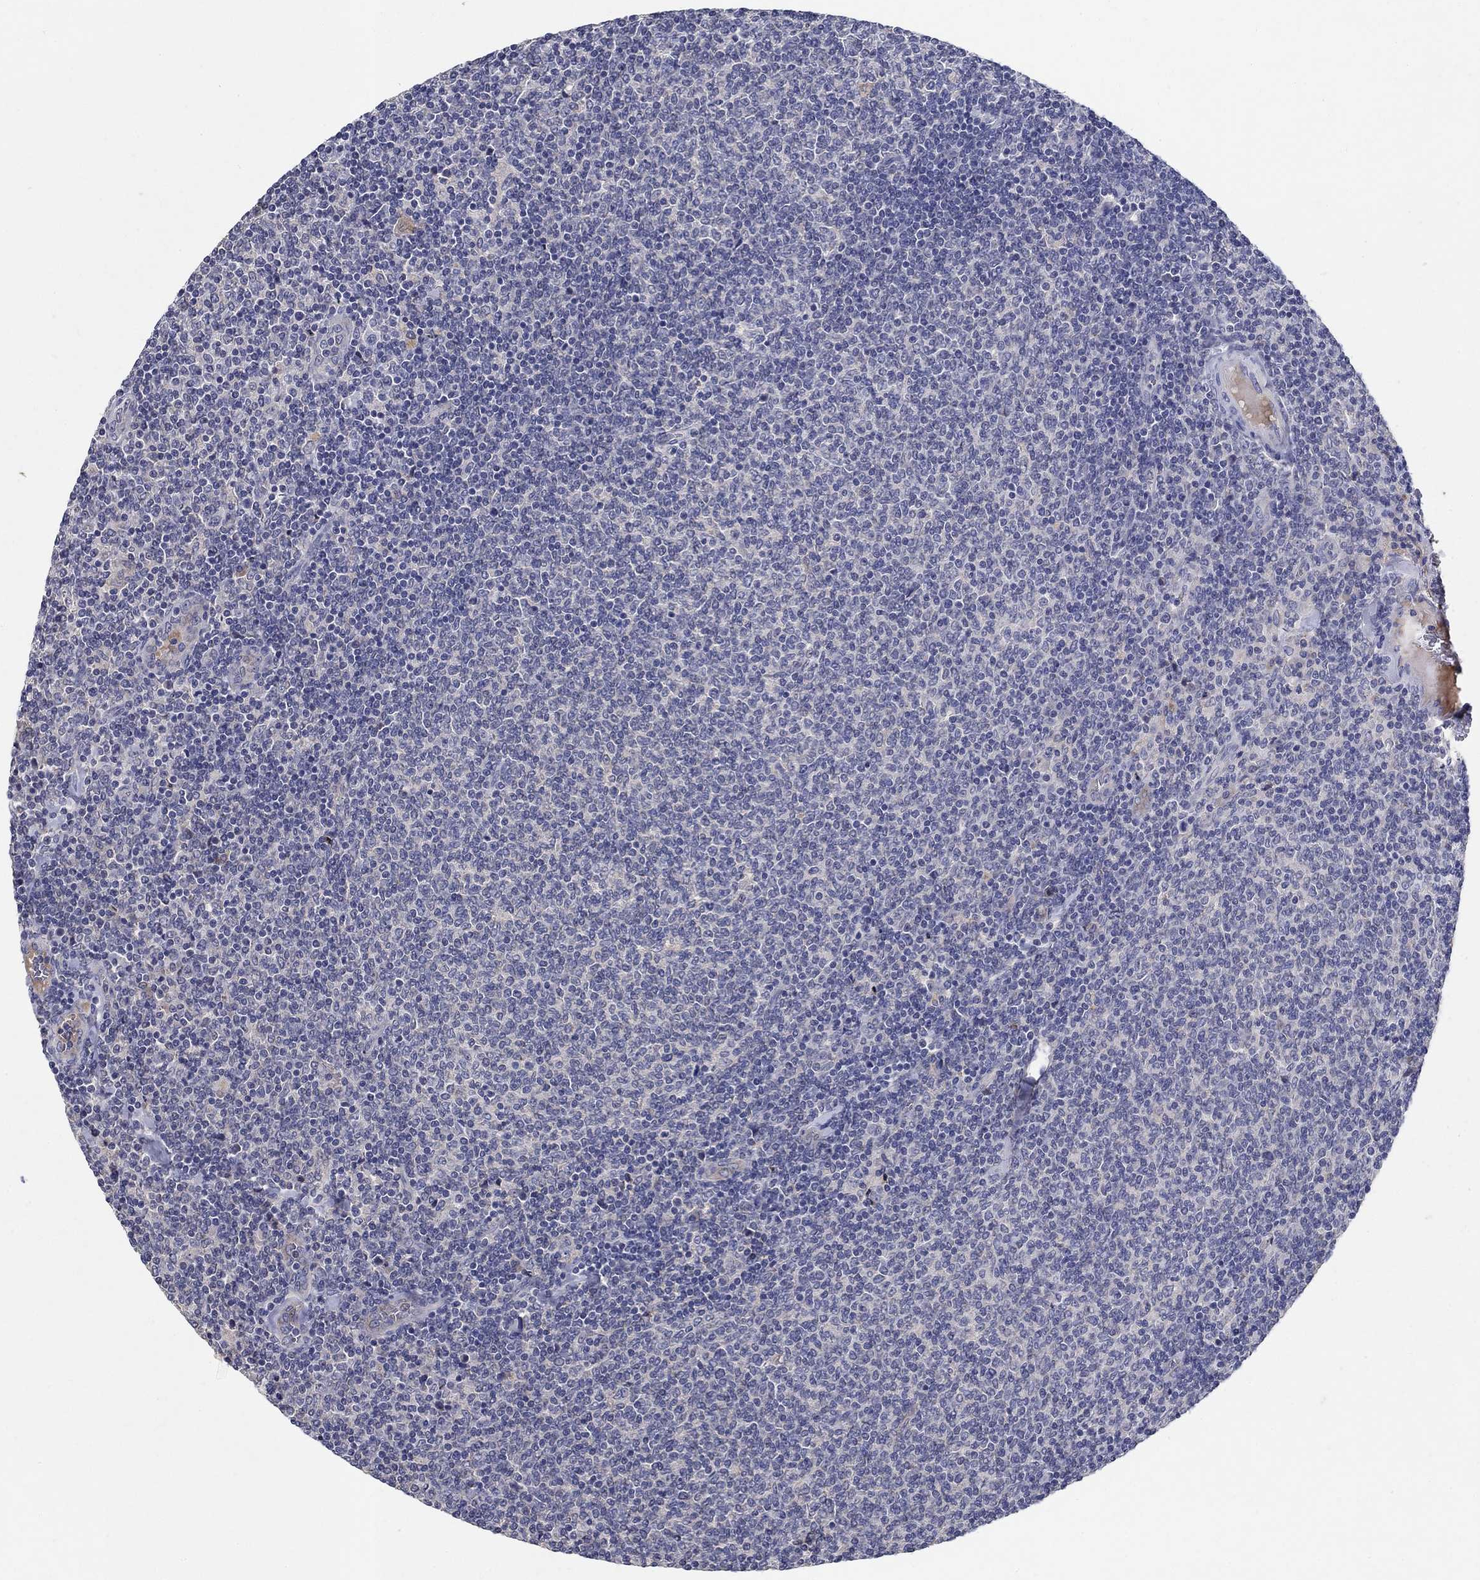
{"staining": {"intensity": "negative", "quantity": "none", "location": "none"}, "tissue": "lymphoma", "cell_type": "Tumor cells", "image_type": "cancer", "snomed": [{"axis": "morphology", "description": "Malignant lymphoma, non-Hodgkin's type, Low grade"}, {"axis": "topography", "description": "Lymph node"}], "caption": "The IHC image has no significant staining in tumor cells of low-grade malignant lymphoma, non-Hodgkin's type tissue.", "gene": "PROZ", "patient": {"sex": "male", "age": 52}}